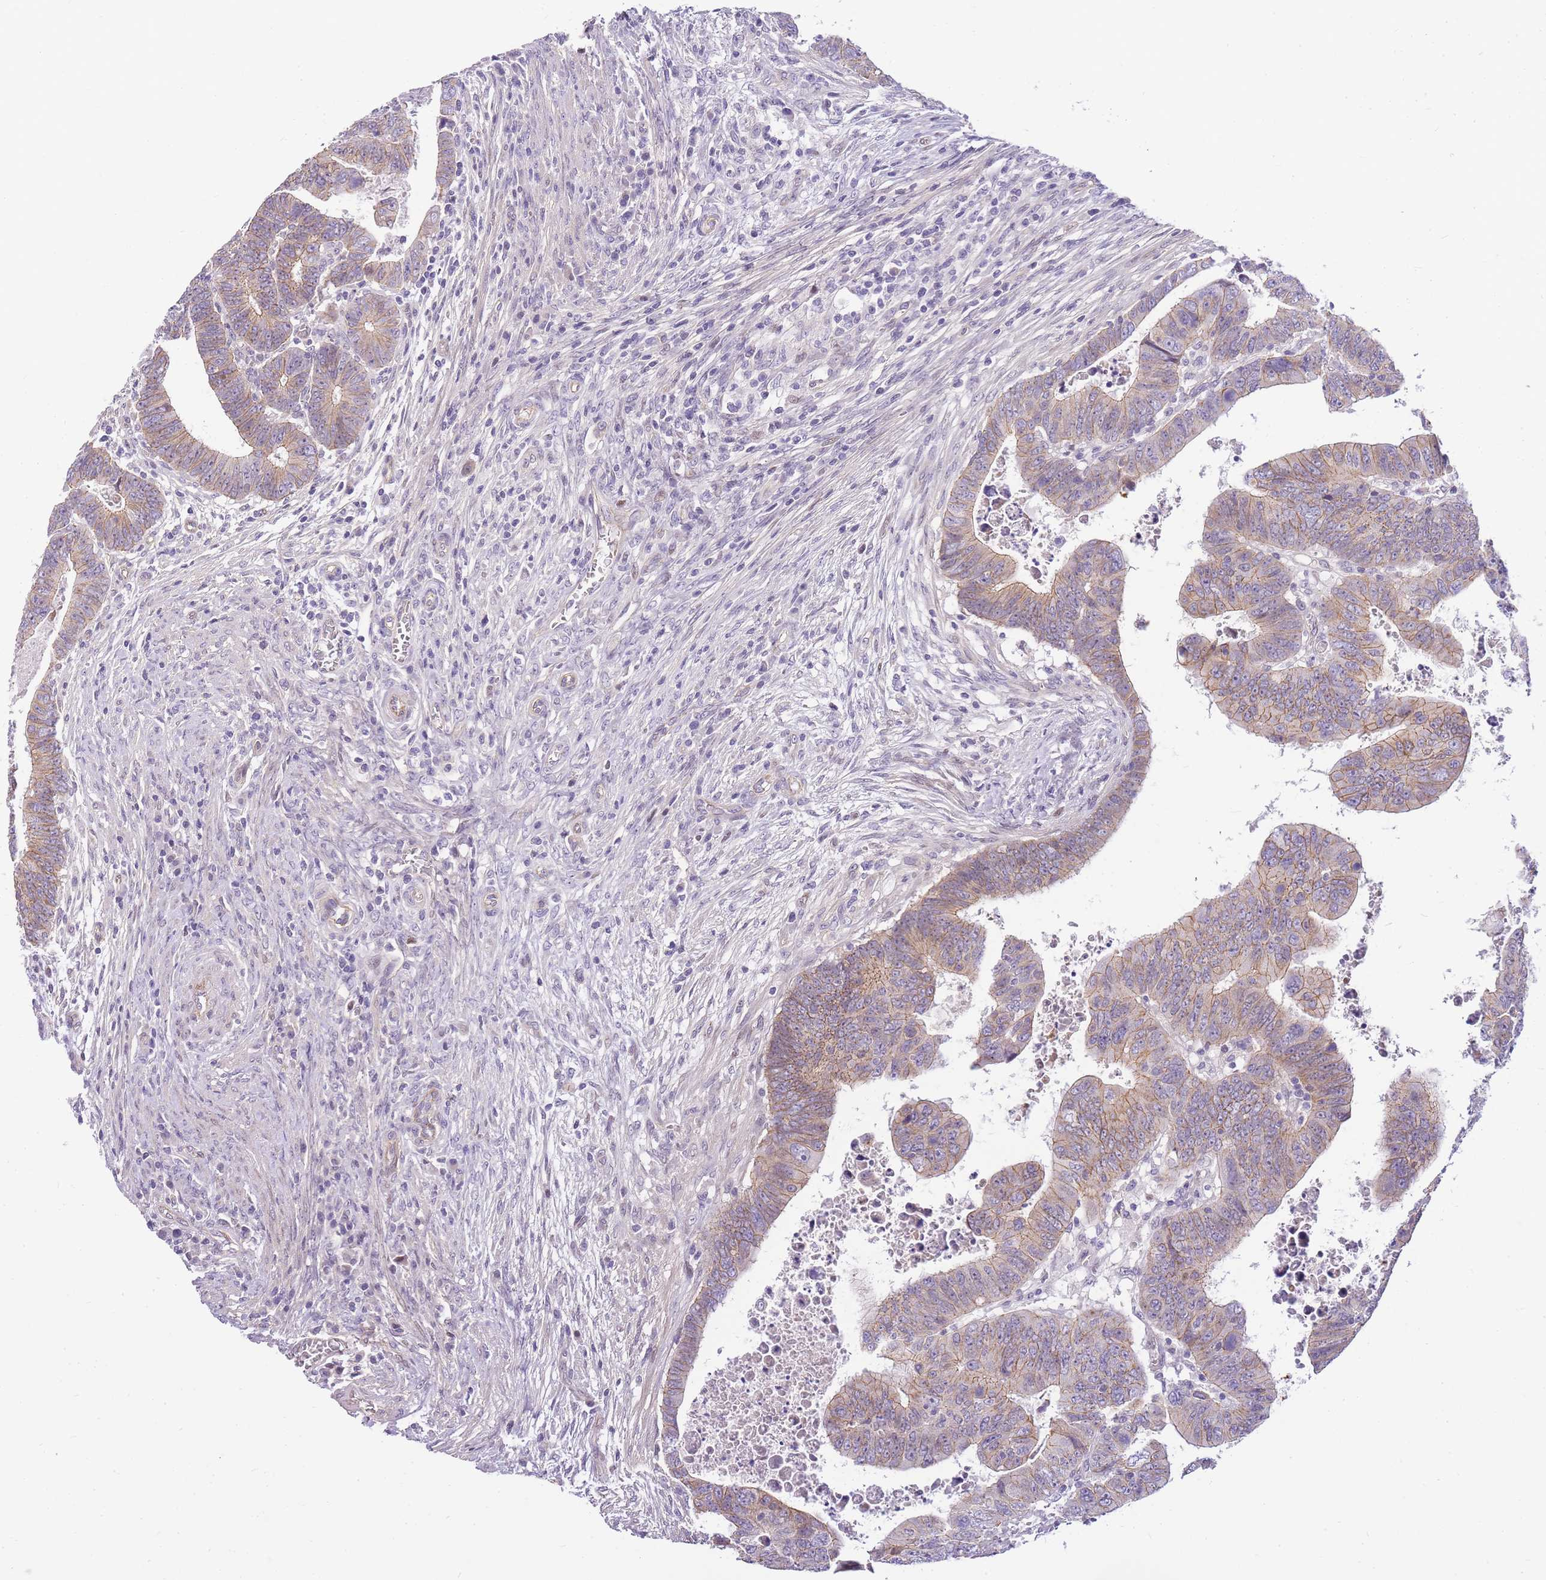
{"staining": {"intensity": "weak", "quantity": "25%-75%", "location": "cytoplasmic/membranous"}, "tissue": "colorectal cancer", "cell_type": "Tumor cells", "image_type": "cancer", "snomed": [{"axis": "morphology", "description": "Normal tissue, NOS"}, {"axis": "morphology", "description": "Adenocarcinoma, NOS"}, {"axis": "topography", "description": "Rectum"}], "caption": "A brown stain highlights weak cytoplasmic/membranous positivity of a protein in human colorectal adenocarcinoma tumor cells.", "gene": "CLBA1", "patient": {"sex": "female", "age": 65}}